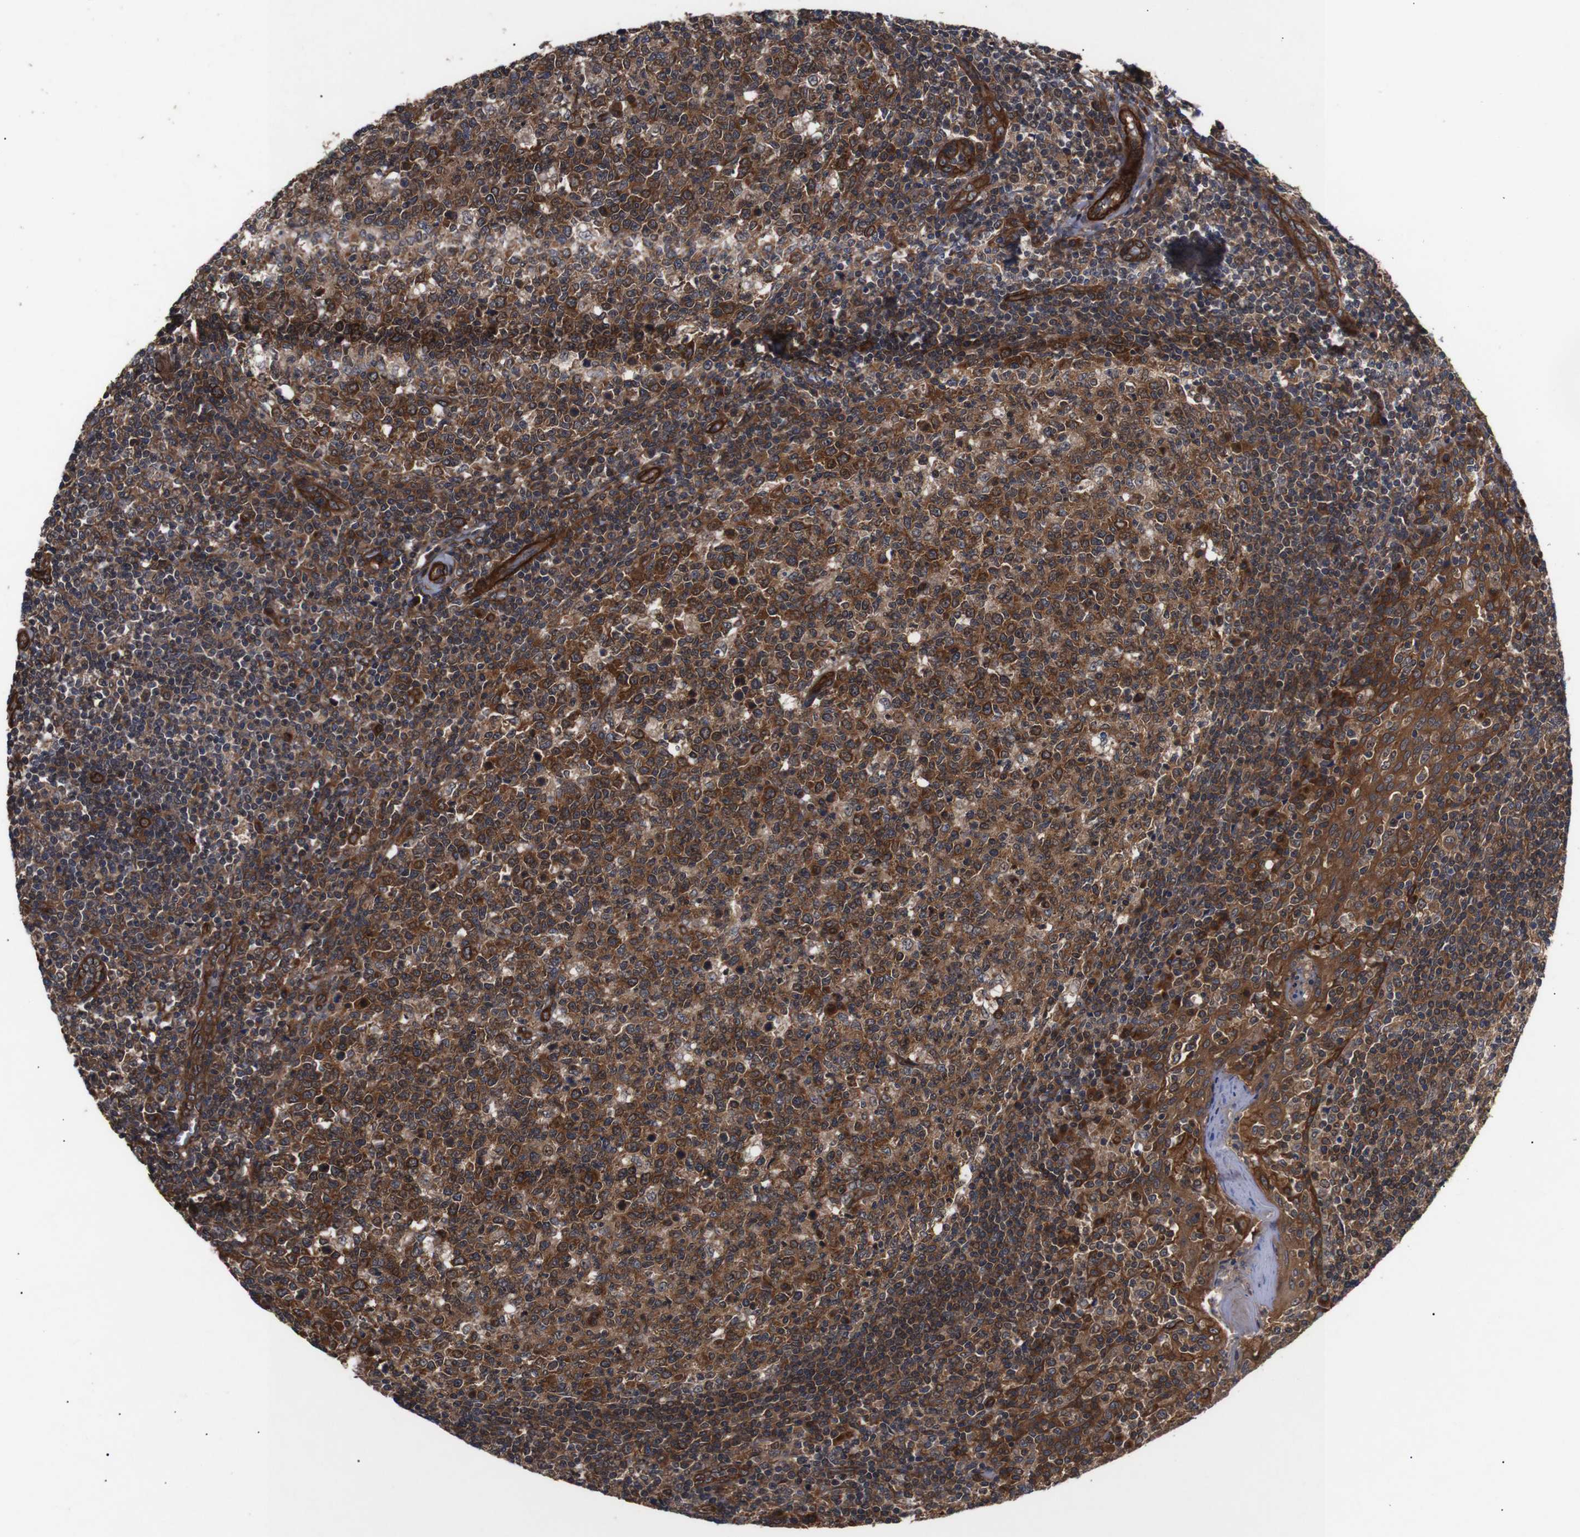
{"staining": {"intensity": "strong", "quantity": ">75%", "location": "cytoplasmic/membranous"}, "tissue": "tonsil", "cell_type": "Germinal center cells", "image_type": "normal", "snomed": [{"axis": "morphology", "description": "Normal tissue, NOS"}, {"axis": "topography", "description": "Tonsil"}], "caption": "The photomicrograph exhibits staining of normal tonsil, revealing strong cytoplasmic/membranous protein positivity (brown color) within germinal center cells. Using DAB (brown) and hematoxylin (blue) stains, captured at high magnification using brightfield microscopy.", "gene": "PAWR", "patient": {"sex": "female", "age": 19}}